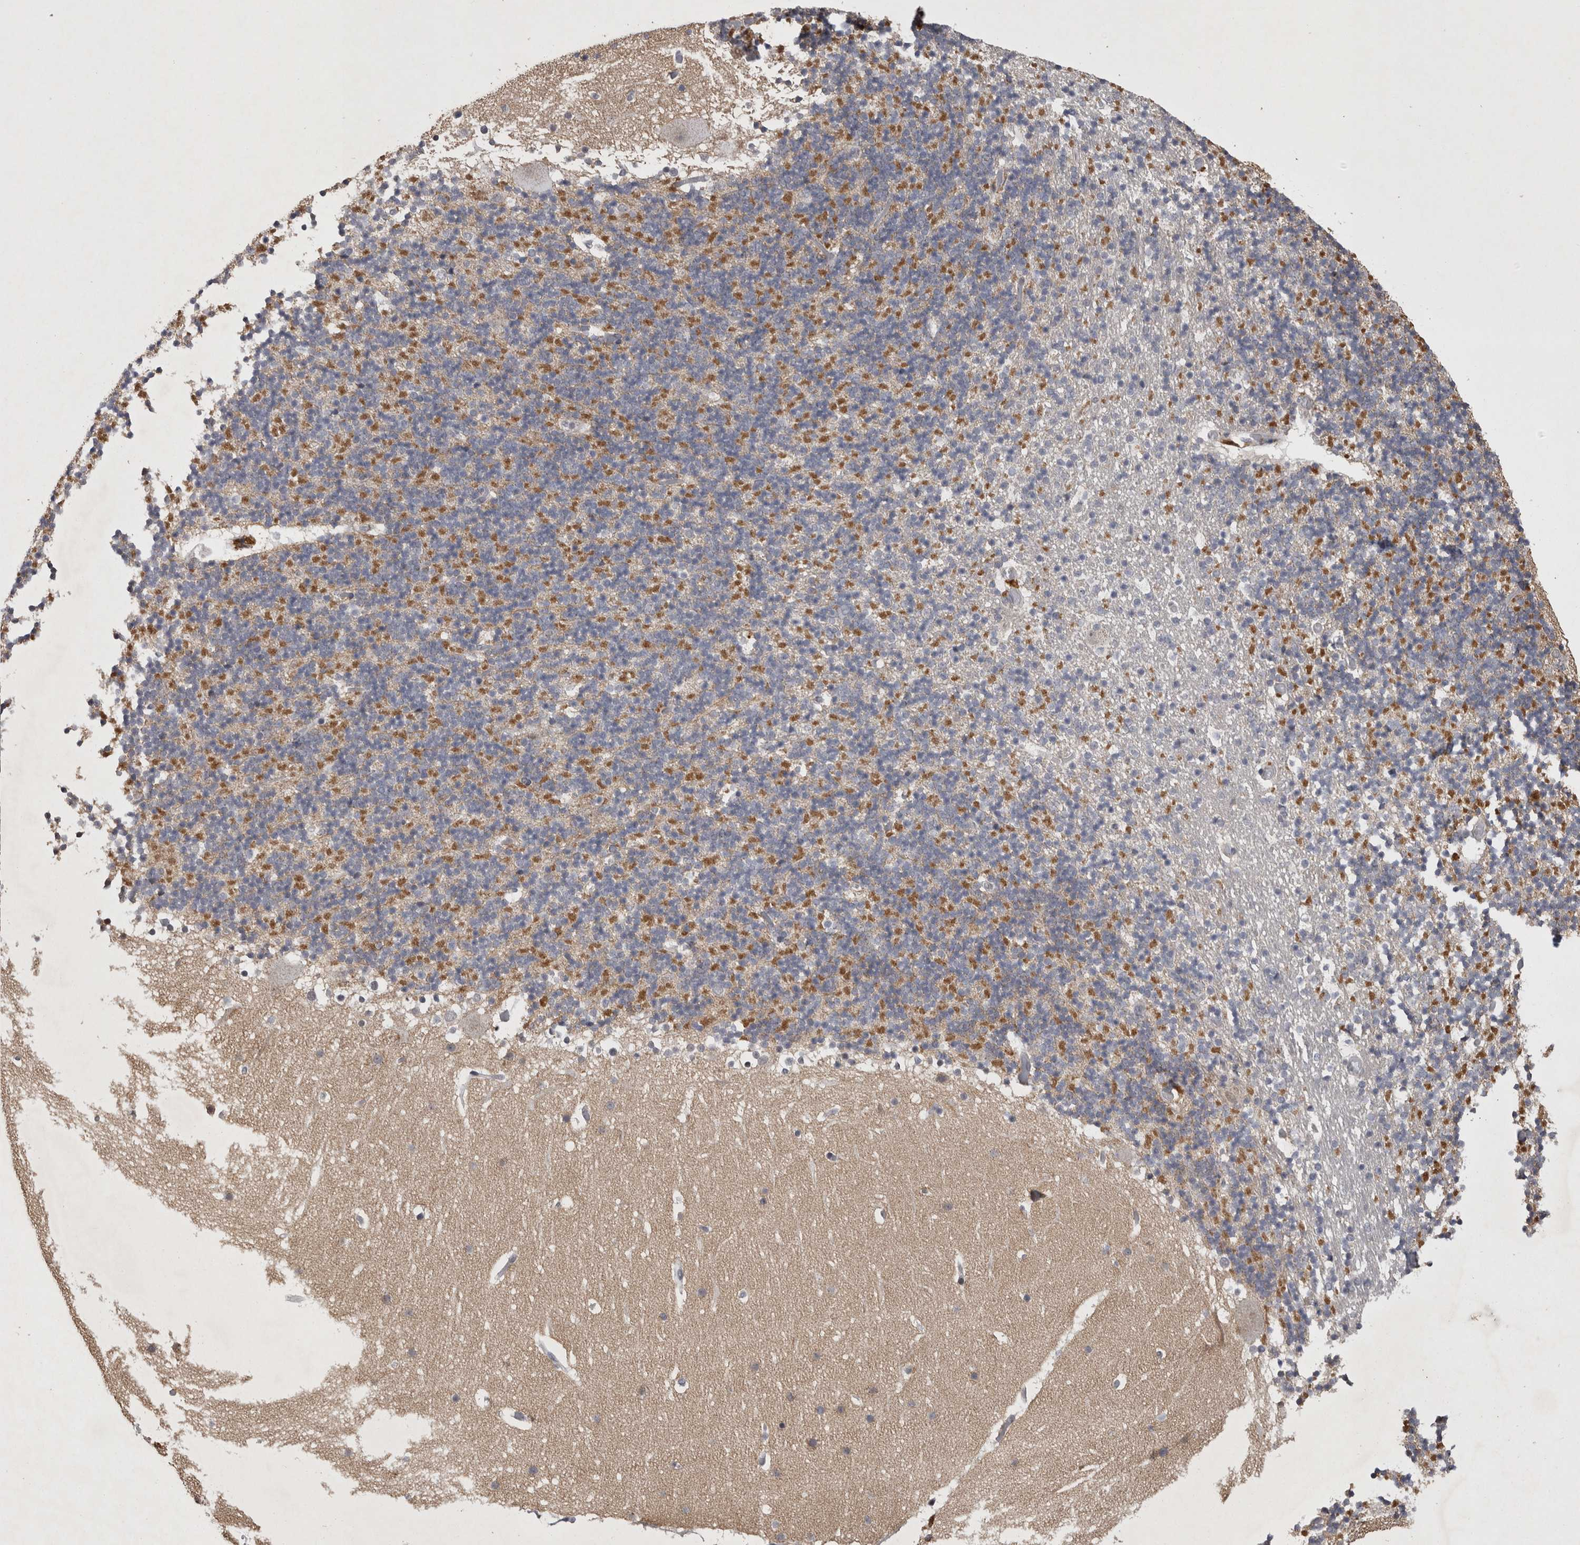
{"staining": {"intensity": "moderate", "quantity": "25%-75%", "location": "cytoplasmic/membranous"}, "tissue": "cerebellum", "cell_type": "Cells in granular layer", "image_type": "normal", "snomed": [{"axis": "morphology", "description": "Normal tissue, NOS"}, {"axis": "topography", "description": "Cerebellum"}], "caption": "Brown immunohistochemical staining in benign human cerebellum exhibits moderate cytoplasmic/membranous positivity in about 25%-75% of cells in granular layer.", "gene": "IFI44", "patient": {"sex": "male", "age": 57}}